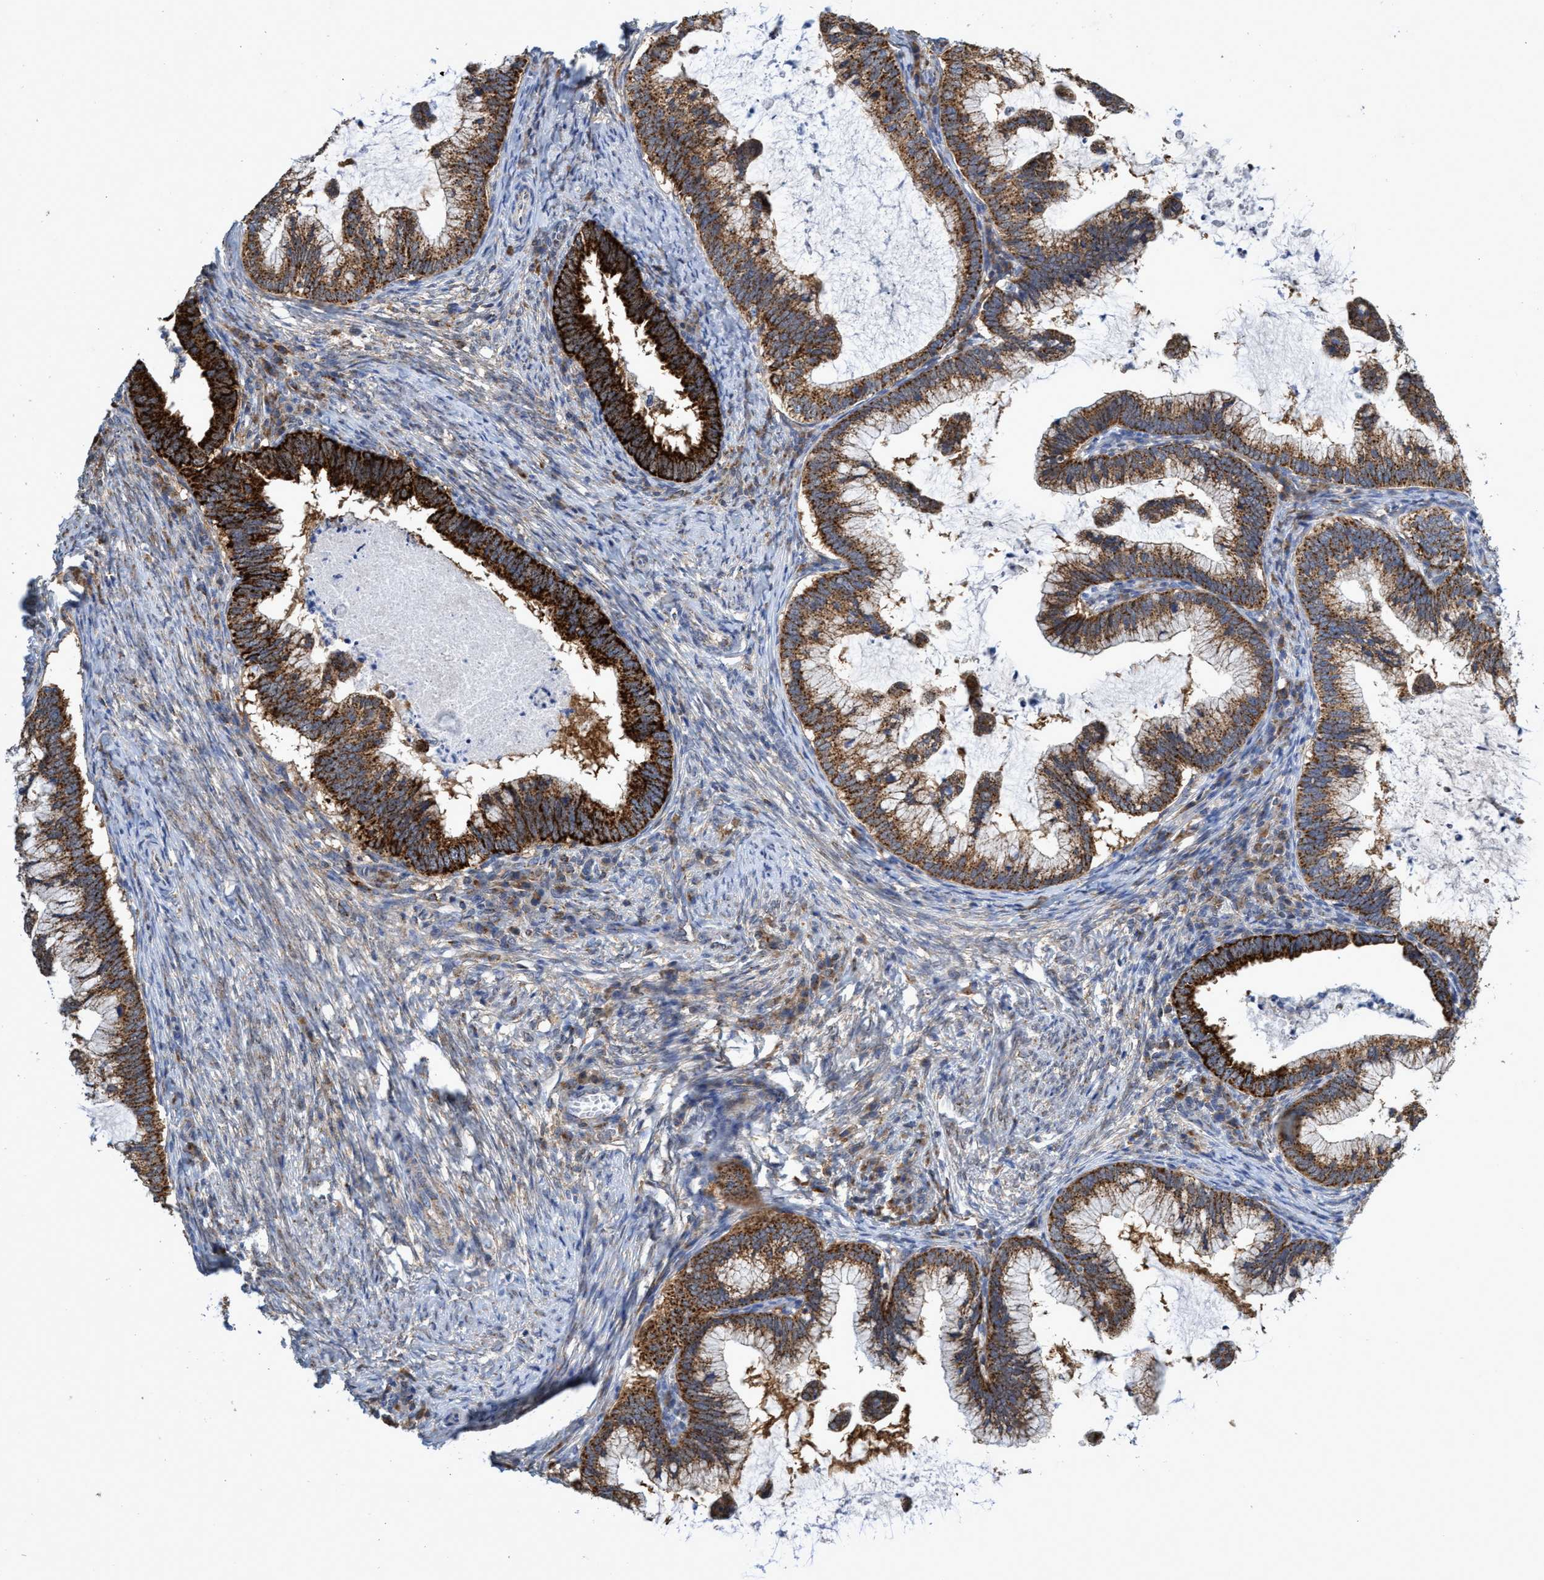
{"staining": {"intensity": "strong", "quantity": ">75%", "location": "cytoplasmic/membranous"}, "tissue": "cervical cancer", "cell_type": "Tumor cells", "image_type": "cancer", "snomed": [{"axis": "morphology", "description": "Adenocarcinoma, NOS"}, {"axis": "topography", "description": "Cervix"}], "caption": "Cervical cancer (adenocarcinoma) was stained to show a protein in brown. There is high levels of strong cytoplasmic/membranous expression in approximately >75% of tumor cells. (brown staining indicates protein expression, while blue staining denotes nuclei).", "gene": "CRYZ", "patient": {"sex": "female", "age": 36}}